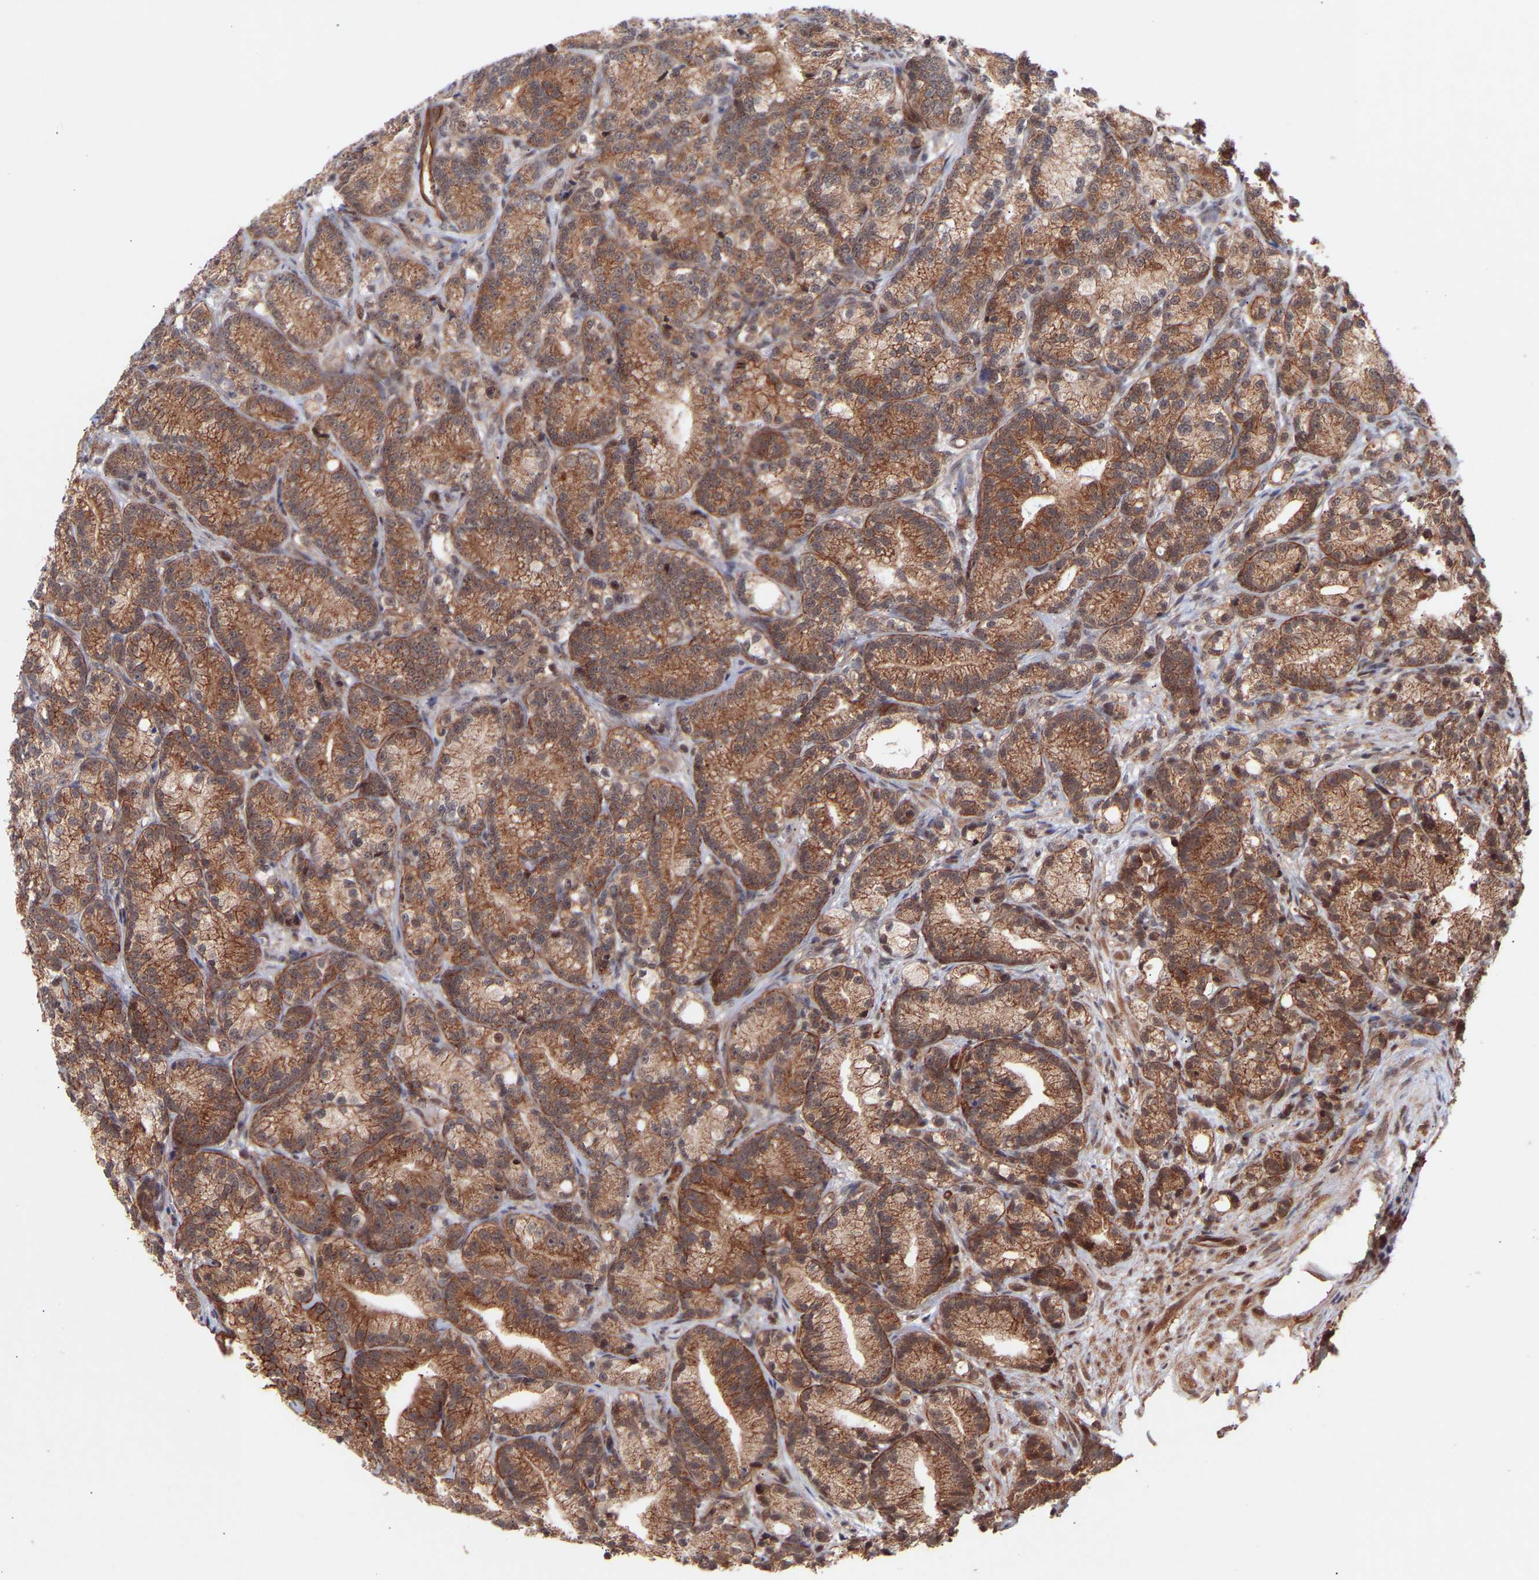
{"staining": {"intensity": "moderate", "quantity": ">75%", "location": "cytoplasmic/membranous"}, "tissue": "prostate cancer", "cell_type": "Tumor cells", "image_type": "cancer", "snomed": [{"axis": "morphology", "description": "Adenocarcinoma, Low grade"}, {"axis": "topography", "description": "Prostate"}], "caption": "Approximately >75% of tumor cells in prostate cancer exhibit moderate cytoplasmic/membranous protein staining as visualized by brown immunohistochemical staining.", "gene": "PDLIM5", "patient": {"sex": "male", "age": 89}}